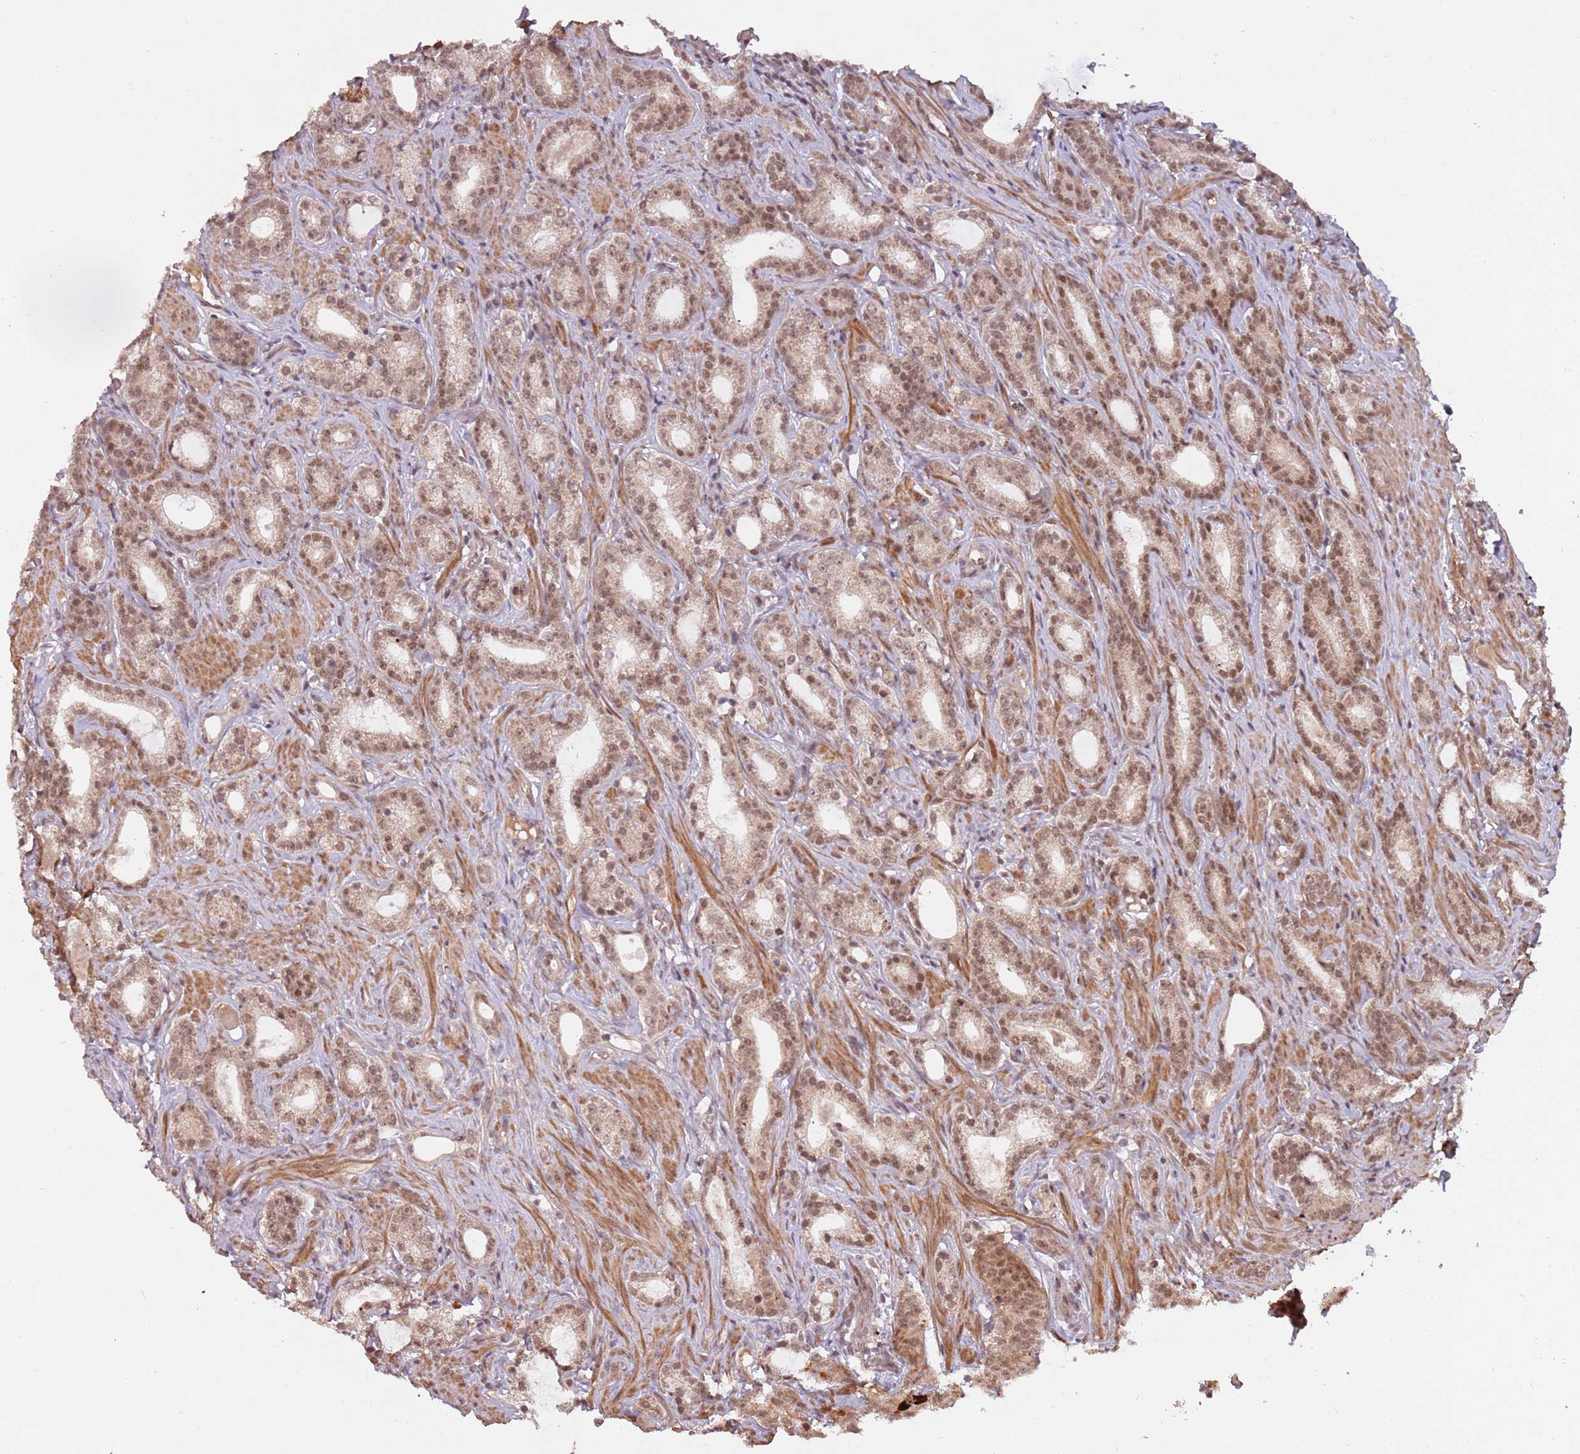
{"staining": {"intensity": "moderate", "quantity": ">75%", "location": "nuclear"}, "tissue": "prostate cancer", "cell_type": "Tumor cells", "image_type": "cancer", "snomed": [{"axis": "morphology", "description": "Adenocarcinoma, Low grade"}, {"axis": "topography", "description": "Prostate"}], "caption": "Brown immunohistochemical staining in adenocarcinoma (low-grade) (prostate) shows moderate nuclear positivity in about >75% of tumor cells.", "gene": "SUDS3", "patient": {"sex": "male", "age": 71}}